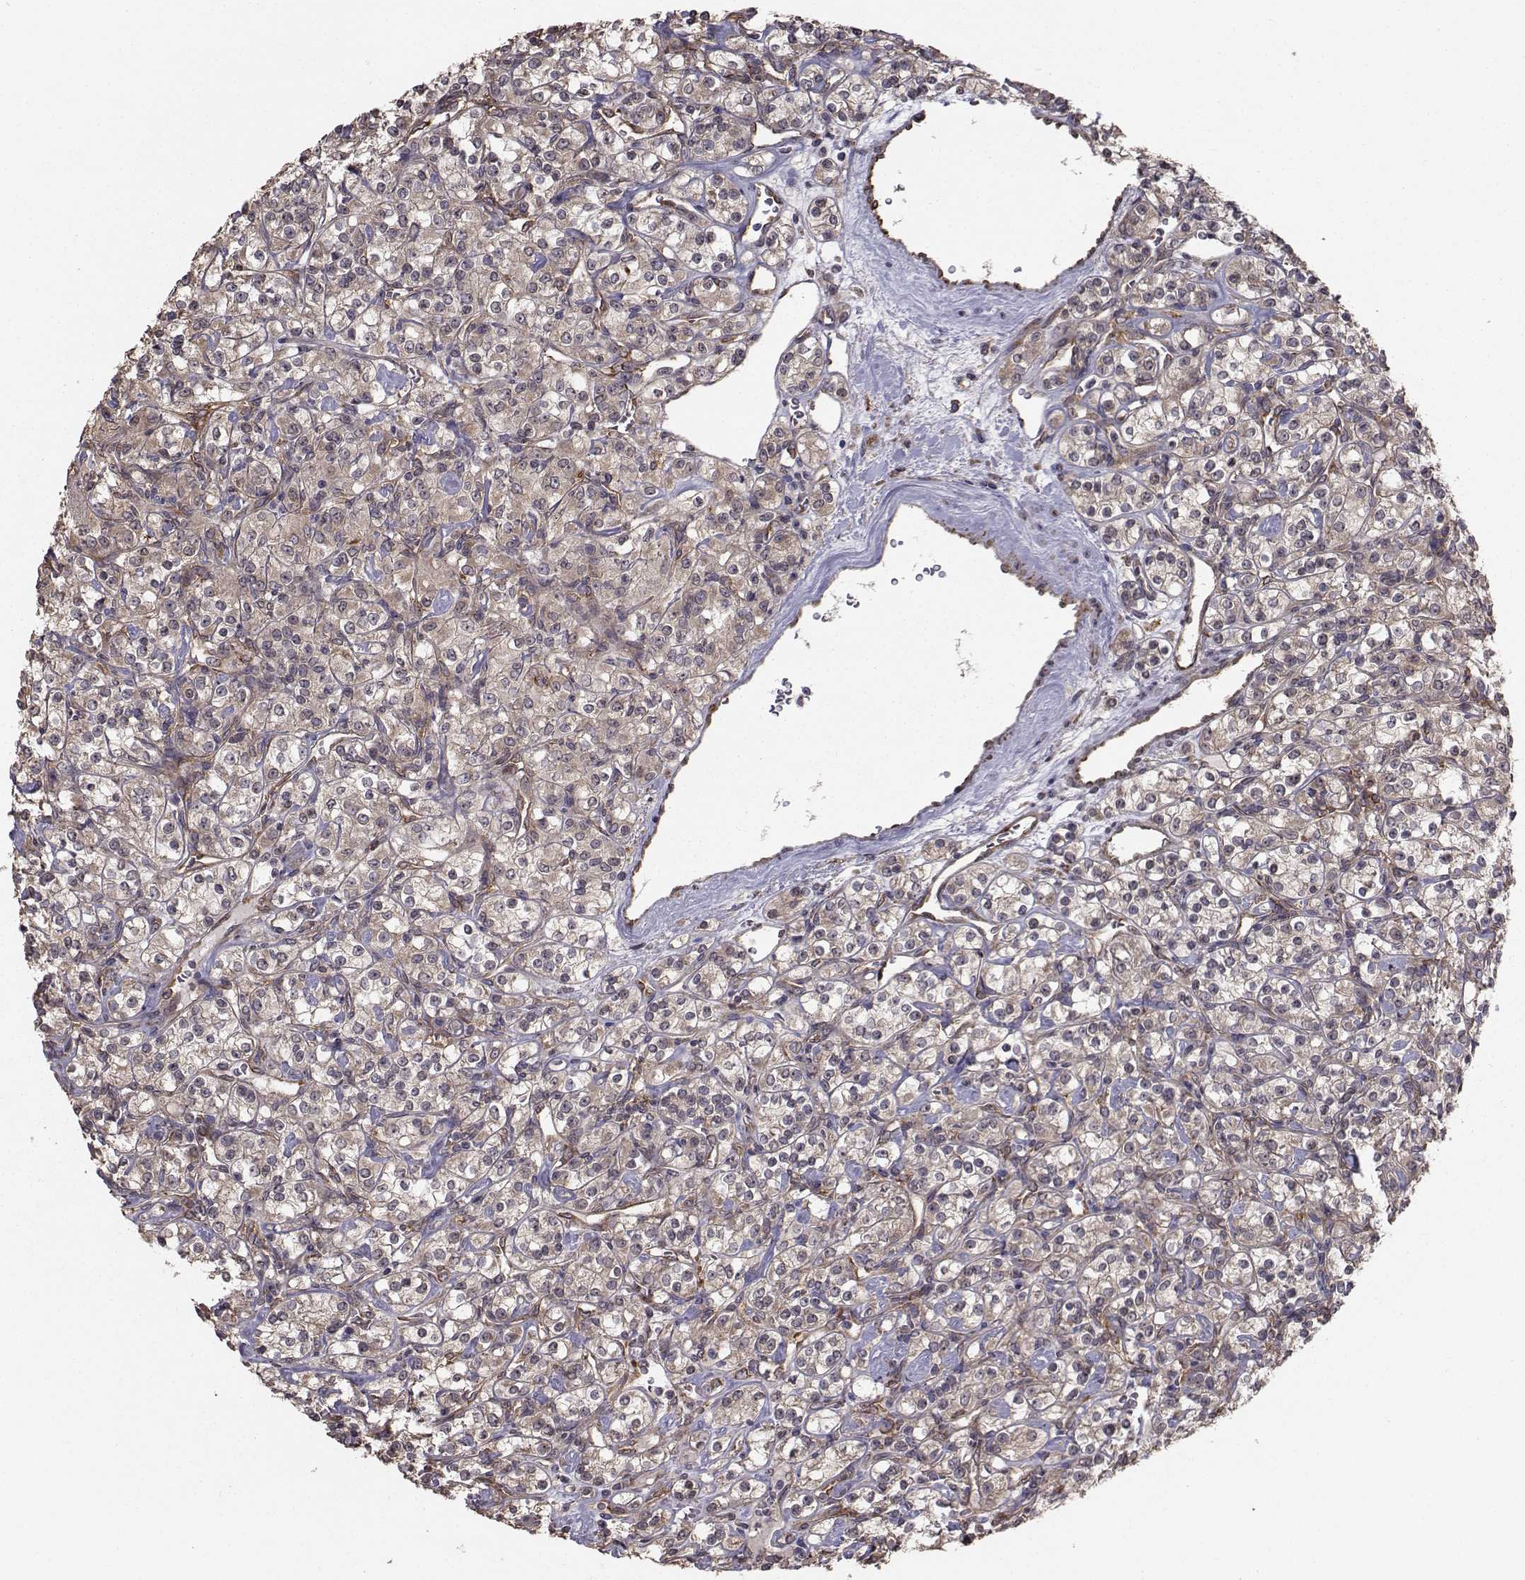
{"staining": {"intensity": "weak", "quantity": ">75%", "location": "cytoplasmic/membranous"}, "tissue": "renal cancer", "cell_type": "Tumor cells", "image_type": "cancer", "snomed": [{"axis": "morphology", "description": "Adenocarcinoma, NOS"}, {"axis": "topography", "description": "Kidney"}], "caption": "Protein staining of renal adenocarcinoma tissue demonstrates weak cytoplasmic/membranous expression in about >75% of tumor cells.", "gene": "TRIP10", "patient": {"sex": "male", "age": 77}}